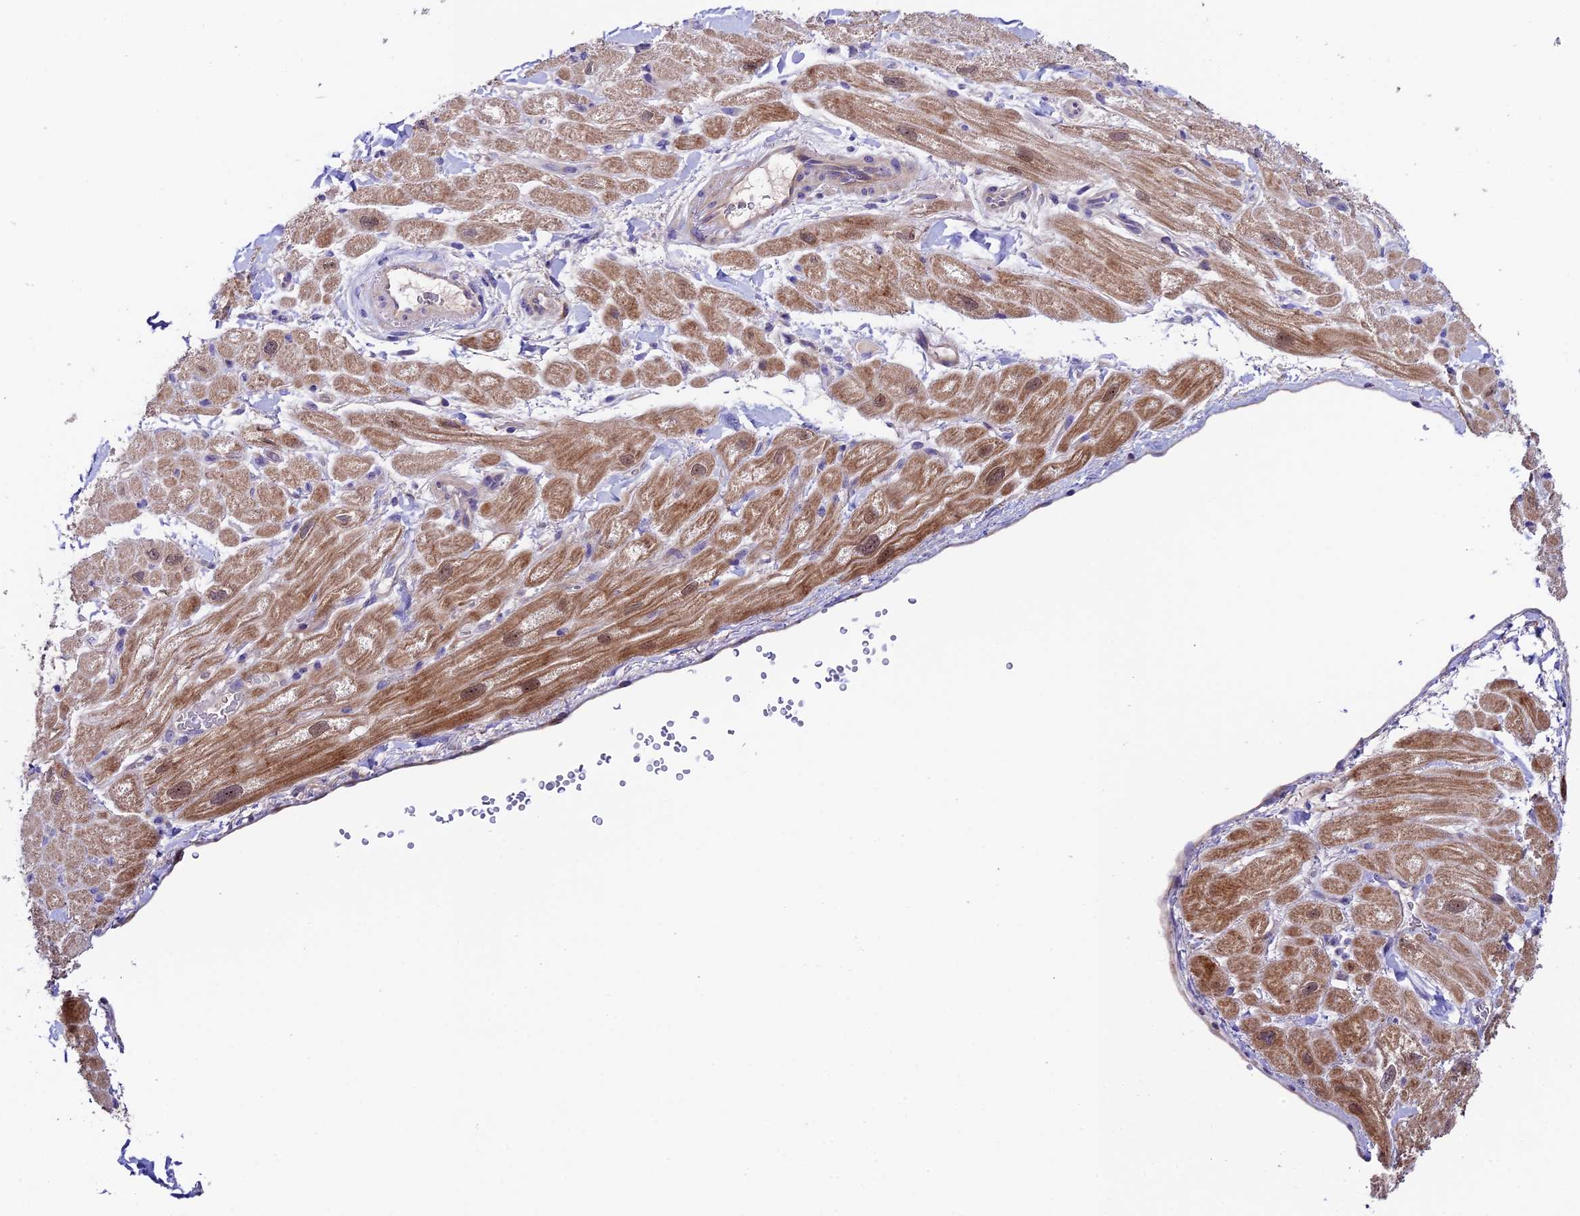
{"staining": {"intensity": "moderate", "quantity": "25%-75%", "location": "cytoplasmic/membranous,nuclear"}, "tissue": "heart muscle", "cell_type": "Cardiomyocytes", "image_type": "normal", "snomed": [{"axis": "morphology", "description": "Normal tissue, NOS"}, {"axis": "topography", "description": "Heart"}], "caption": "Immunohistochemical staining of unremarkable heart muscle exhibits medium levels of moderate cytoplasmic/membranous,nuclear staining in about 25%-75% of cardiomyocytes. Using DAB (3,3'-diaminobenzidine) (brown) and hematoxylin (blue) stains, captured at high magnification using brightfield microscopy.", "gene": "DUSP29", "patient": {"sex": "male", "age": 65}}